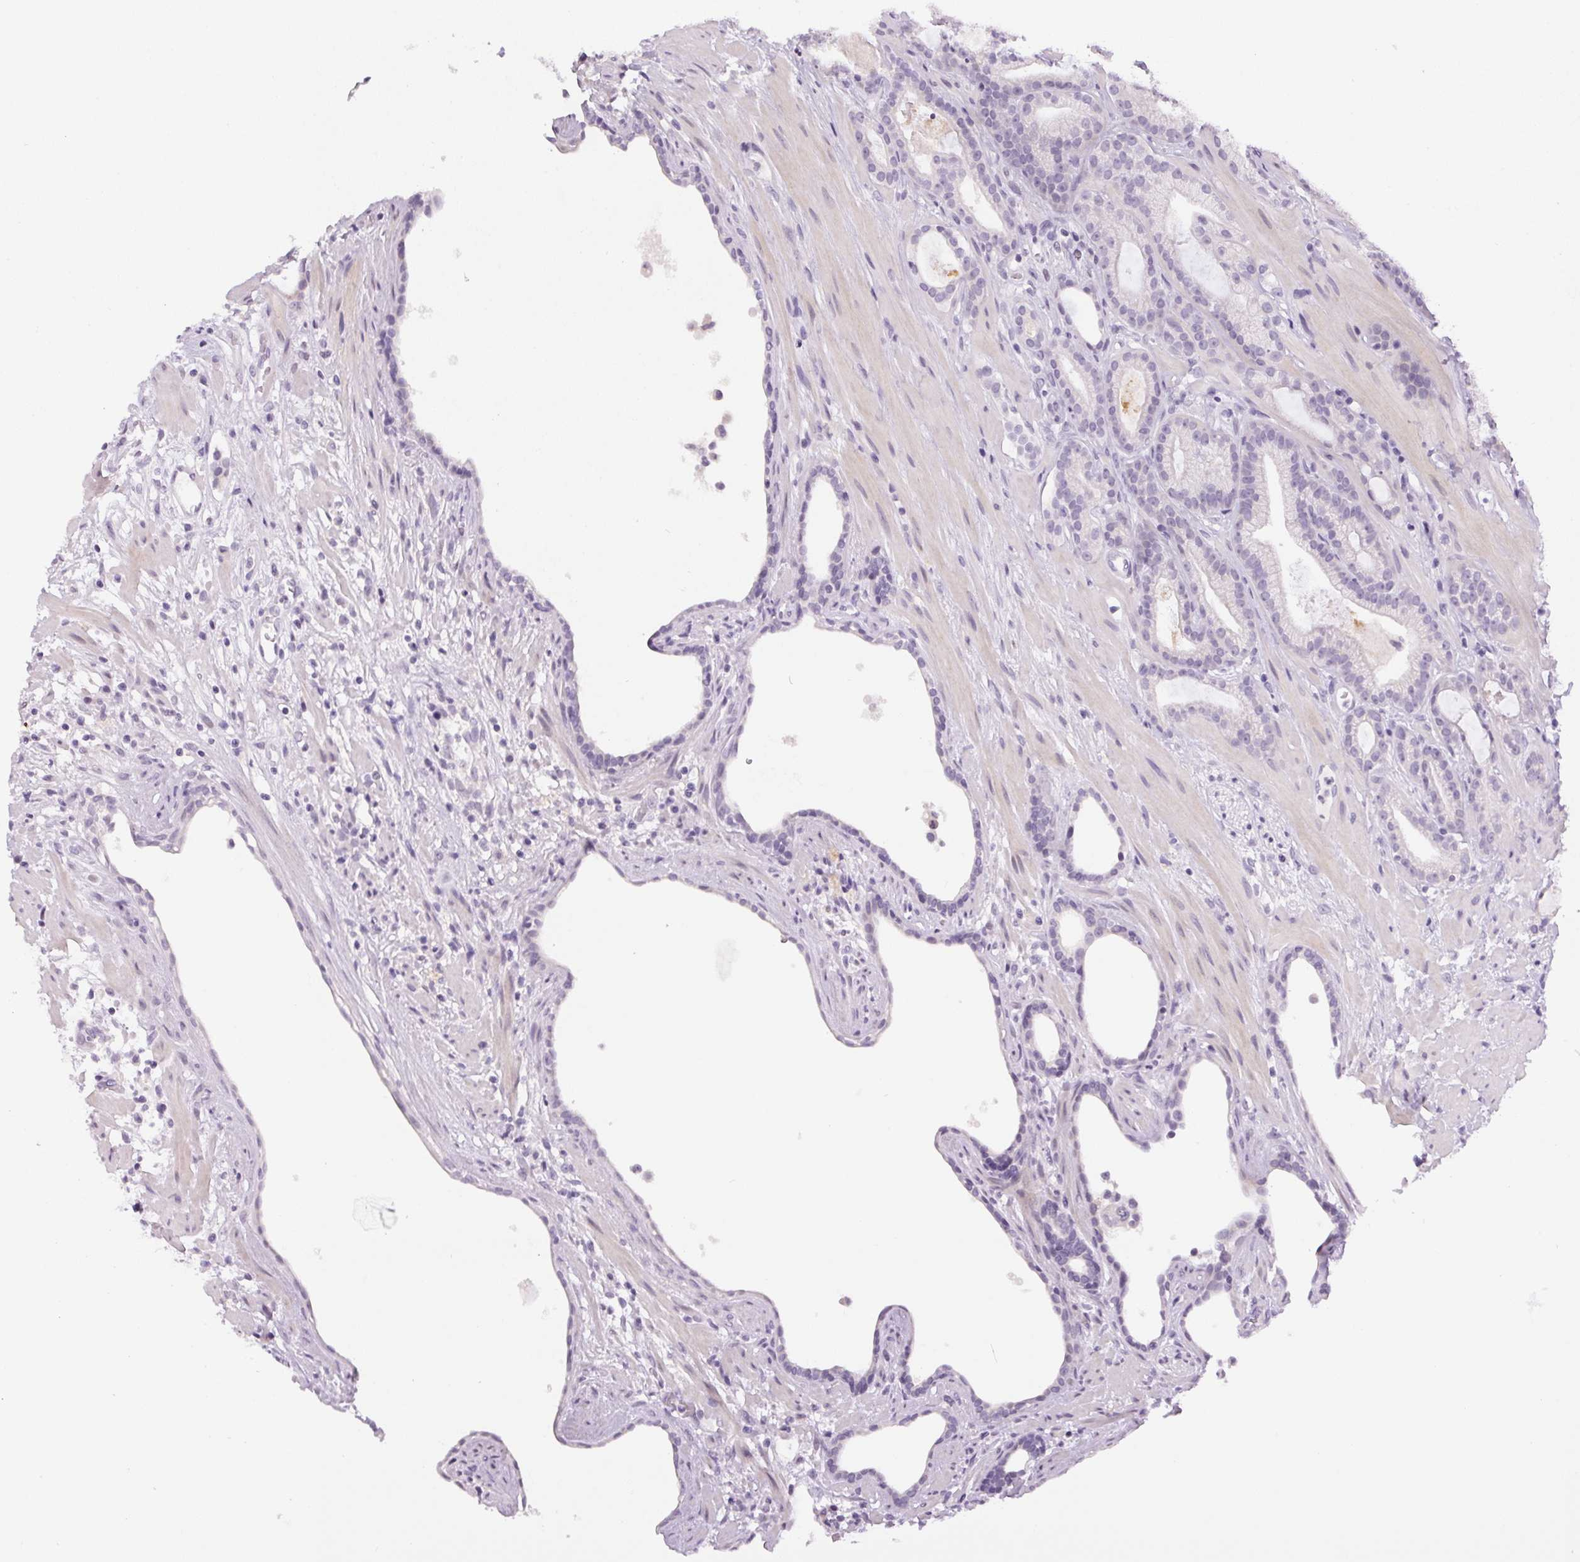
{"staining": {"intensity": "negative", "quantity": "none", "location": "none"}, "tissue": "prostate cancer", "cell_type": "Tumor cells", "image_type": "cancer", "snomed": [{"axis": "morphology", "description": "Adenocarcinoma, Low grade"}, {"axis": "topography", "description": "Prostate"}], "caption": "This histopathology image is of adenocarcinoma (low-grade) (prostate) stained with immunohistochemistry to label a protein in brown with the nuclei are counter-stained blue. There is no staining in tumor cells. (DAB immunohistochemistry, high magnification).", "gene": "GSDMC", "patient": {"sex": "male", "age": 57}}